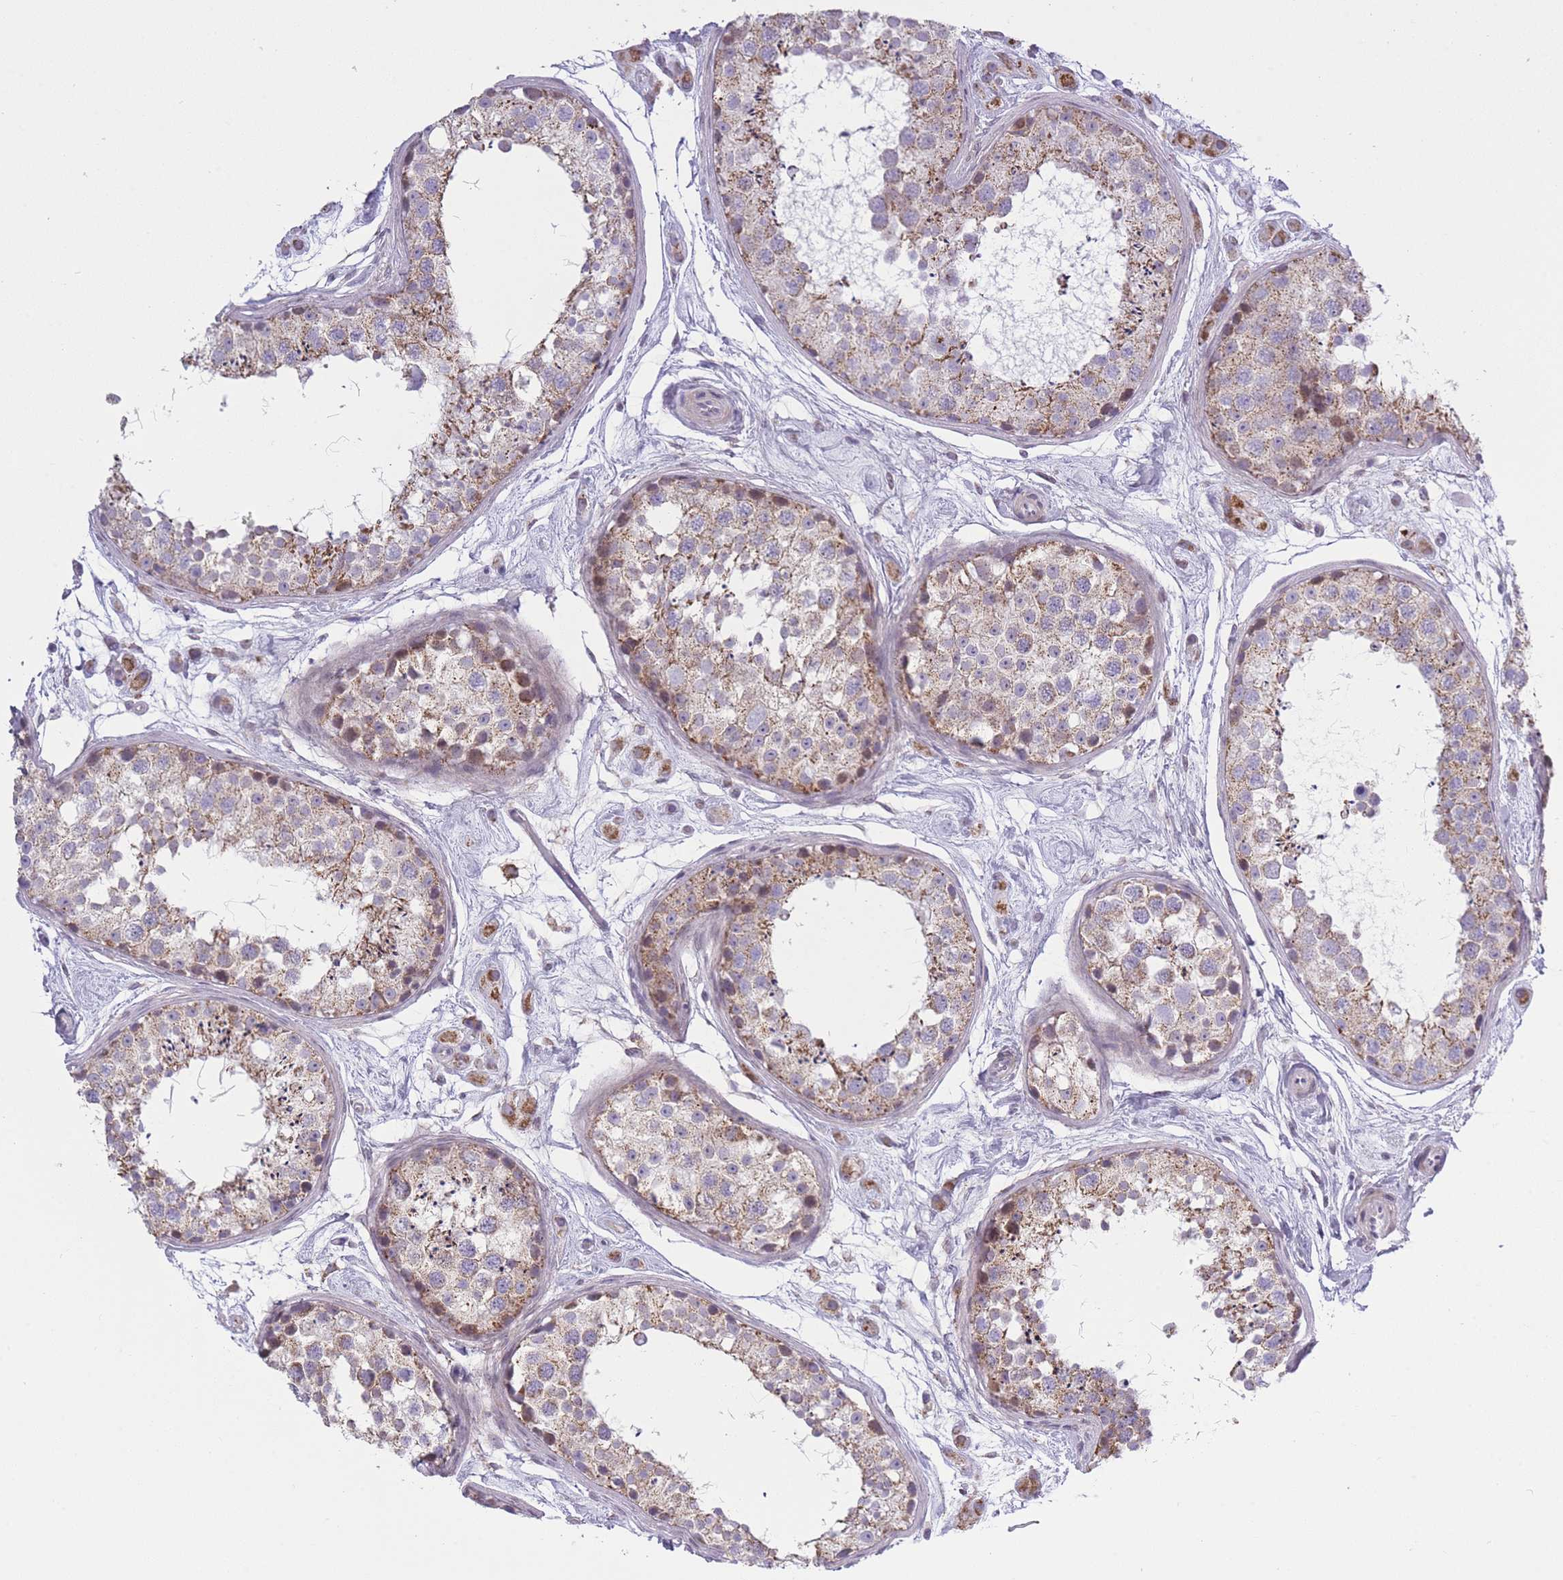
{"staining": {"intensity": "moderate", "quantity": "<25%", "location": "cytoplasmic/membranous,nuclear"}, "tissue": "testis", "cell_type": "Cells in seminiferous ducts", "image_type": "normal", "snomed": [{"axis": "morphology", "description": "Normal tissue, NOS"}, {"axis": "topography", "description": "Testis"}], "caption": "Immunohistochemistry (DAB (3,3'-diaminobenzidine)) staining of benign testis shows moderate cytoplasmic/membranous,nuclear protein staining in approximately <25% of cells in seminiferous ducts.", "gene": "ZBTB24", "patient": {"sex": "male", "age": 25}}